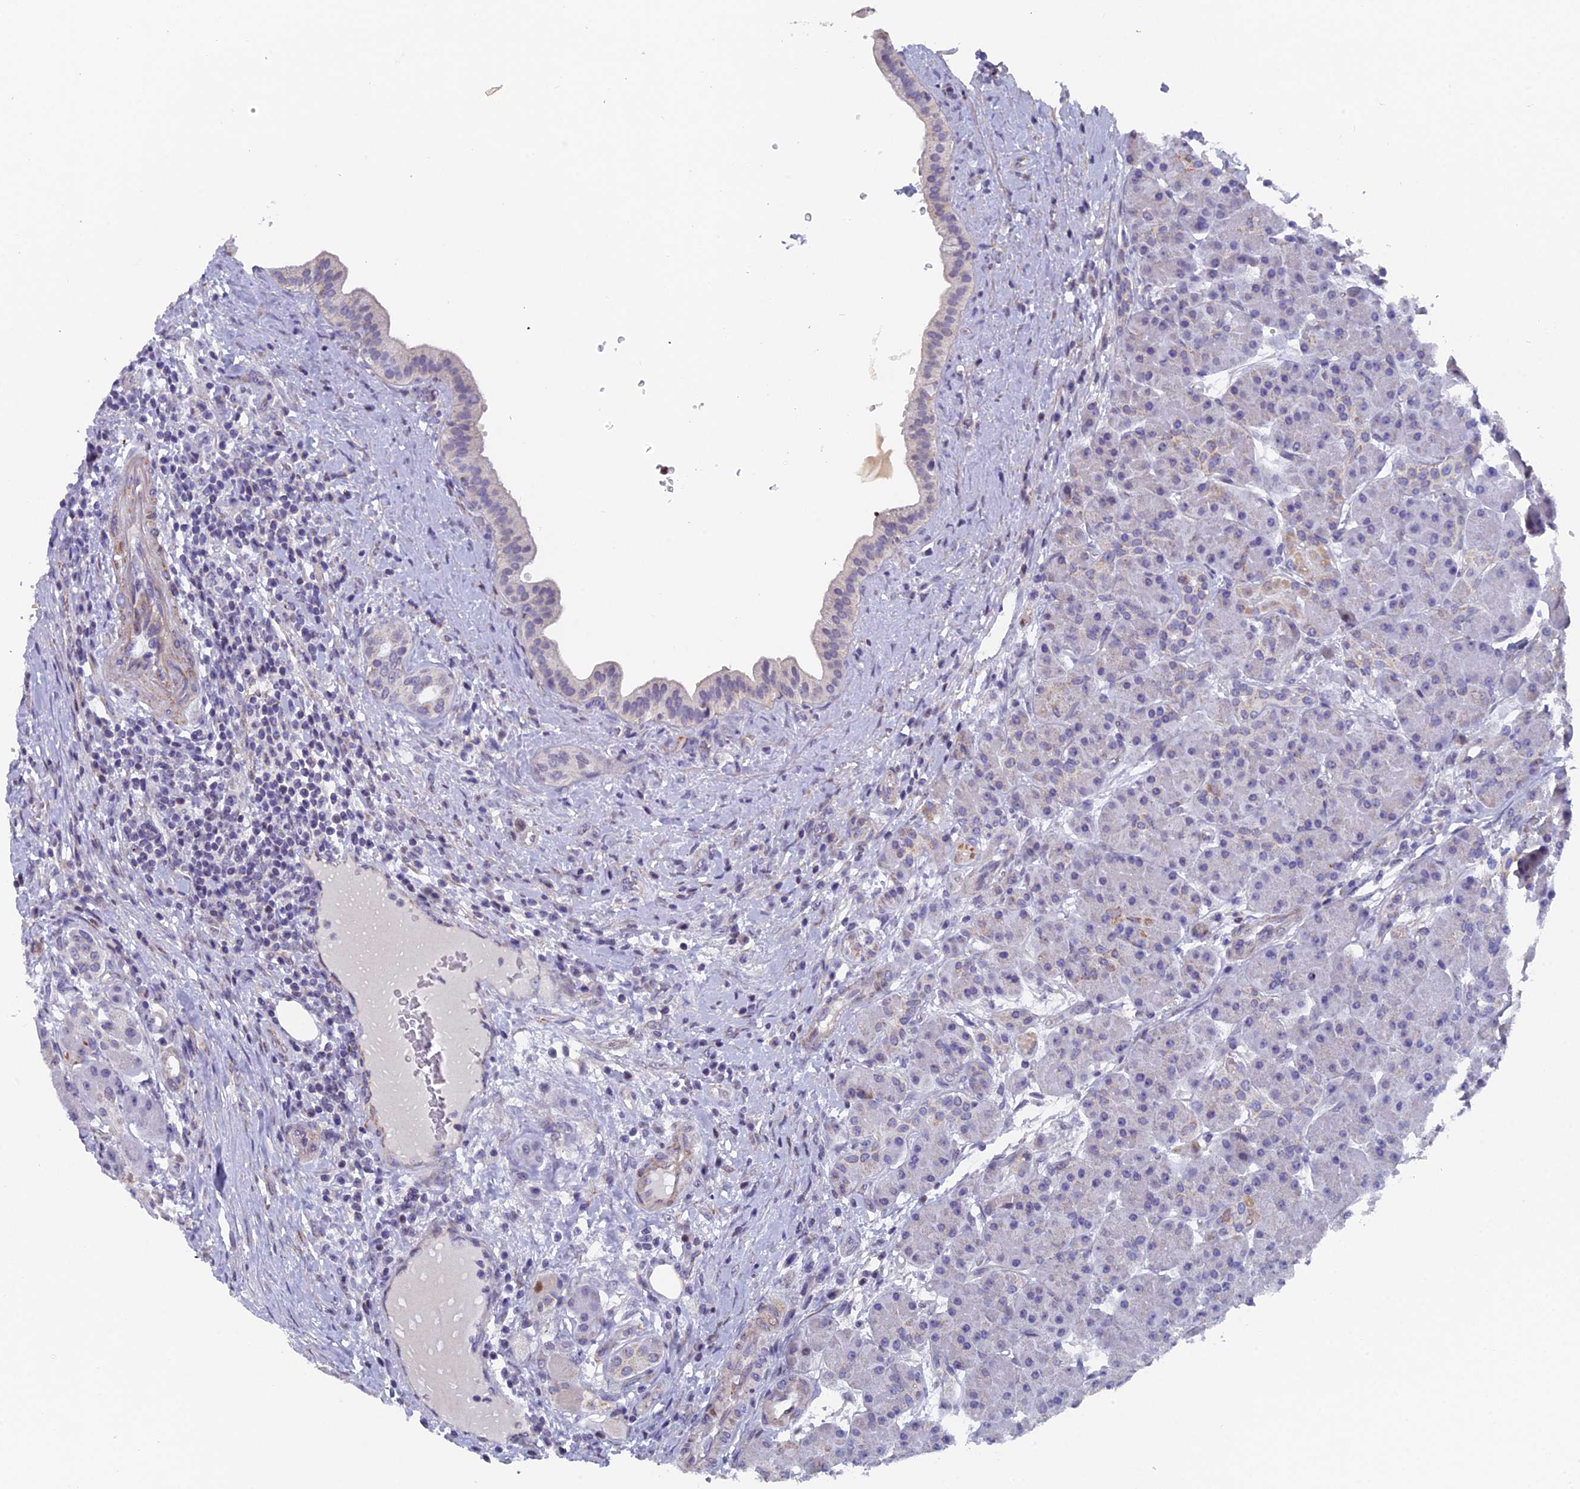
{"staining": {"intensity": "weak", "quantity": "<25%", "location": "cytoplasmic/membranous"}, "tissue": "pancreas", "cell_type": "Exocrine glandular cells", "image_type": "normal", "snomed": [{"axis": "morphology", "description": "Normal tissue, NOS"}, {"axis": "topography", "description": "Pancreas"}], "caption": "Histopathology image shows no protein positivity in exocrine glandular cells of unremarkable pancreas. (Stains: DAB immunohistochemistry (IHC) with hematoxylin counter stain, Microscopy: brightfield microscopy at high magnification).", "gene": "XKR9", "patient": {"sex": "male", "age": 63}}